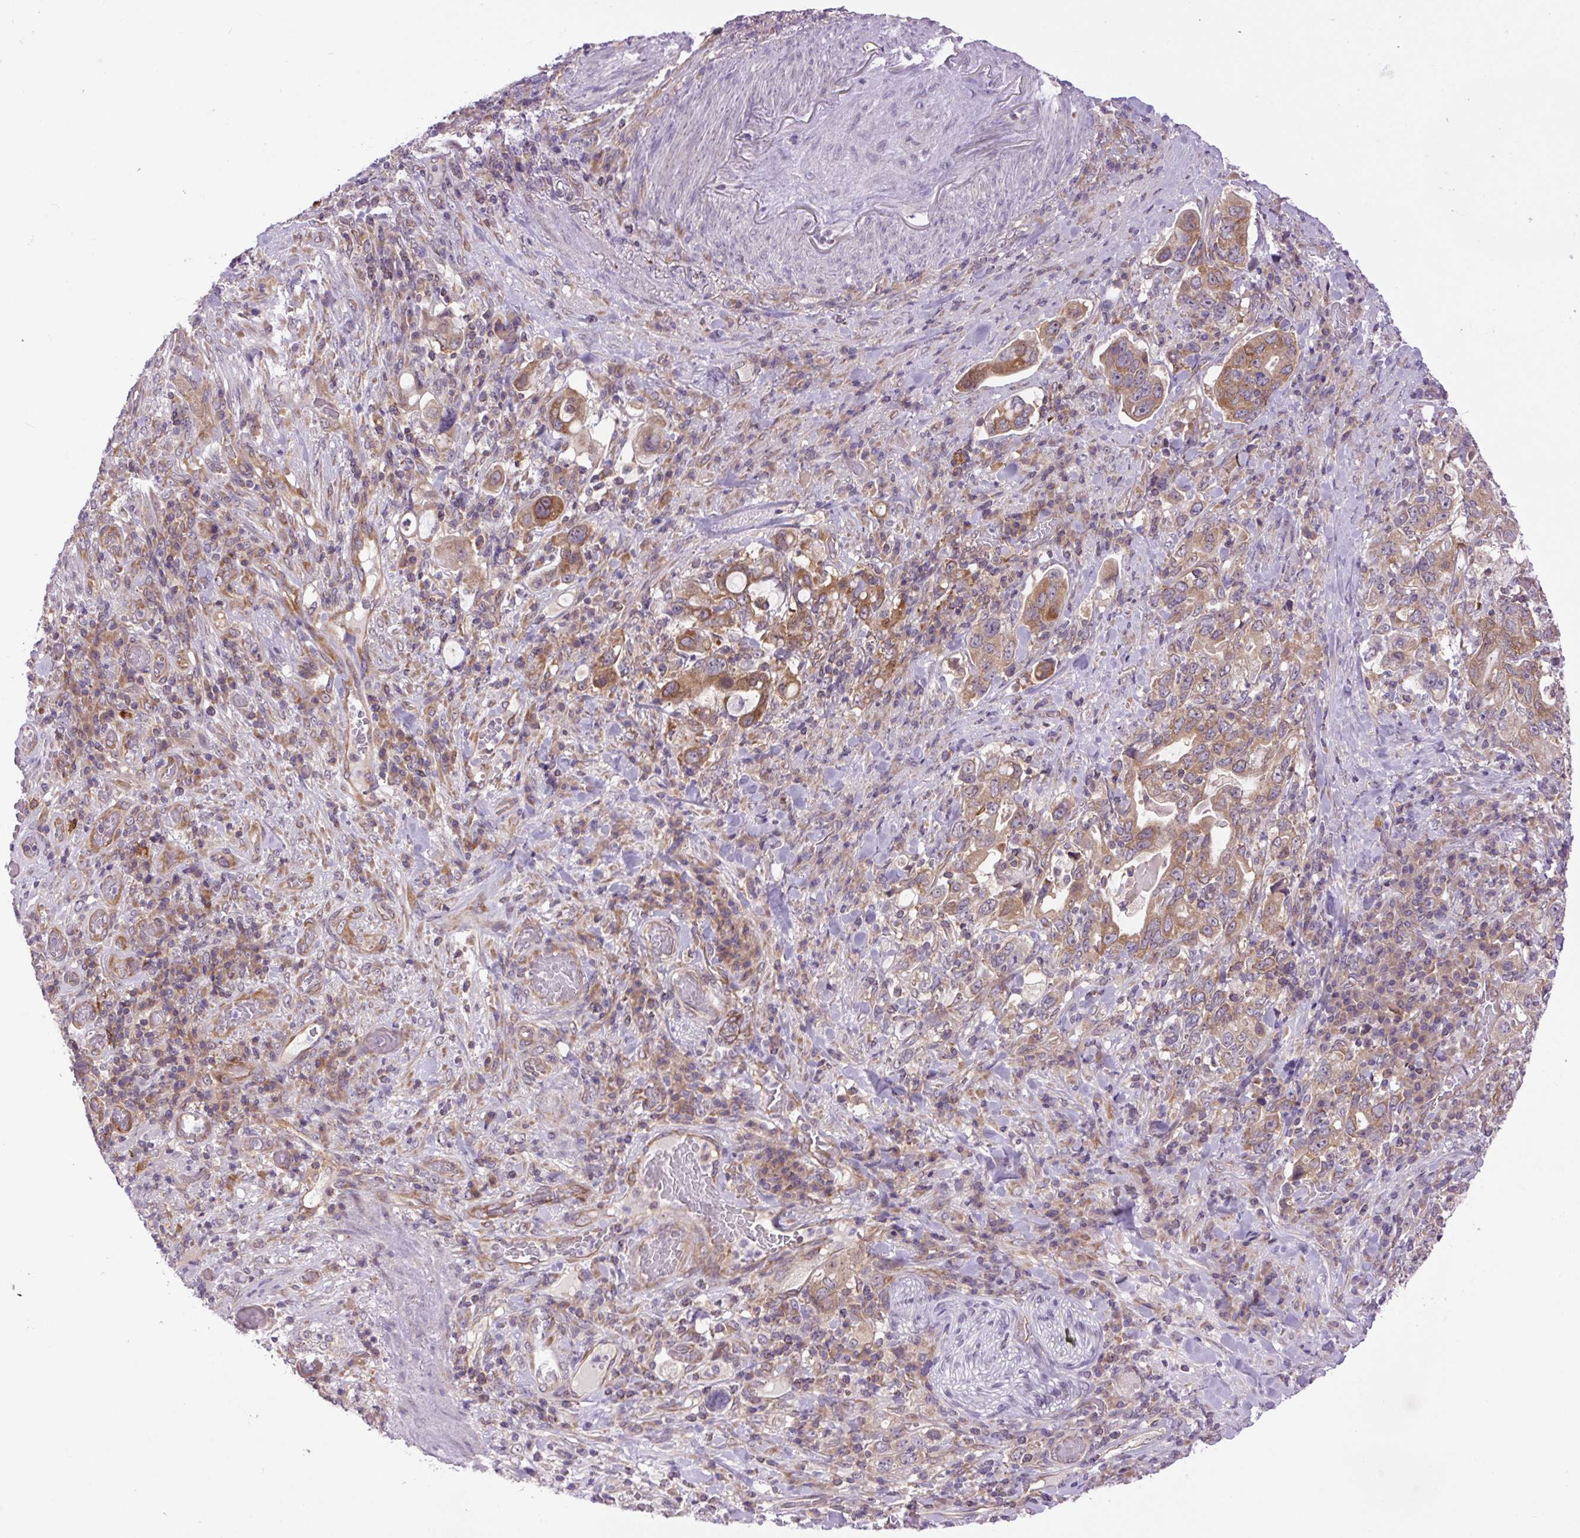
{"staining": {"intensity": "moderate", "quantity": ">75%", "location": "cytoplasmic/membranous"}, "tissue": "stomach cancer", "cell_type": "Tumor cells", "image_type": "cancer", "snomed": [{"axis": "morphology", "description": "Adenocarcinoma, NOS"}, {"axis": "topography", "description": "Stomach, upper"}, {"axis": "topography", "description": "Stomach"}], "caption": "About >75% of tumor cells in stomach cancer demonstrate moderate cytoplasmic/membranous protein positivity as visualized by brown immunohistochemical staining.", "gene": "MINK1", "patient": {"sex": "male", "age": 62}}